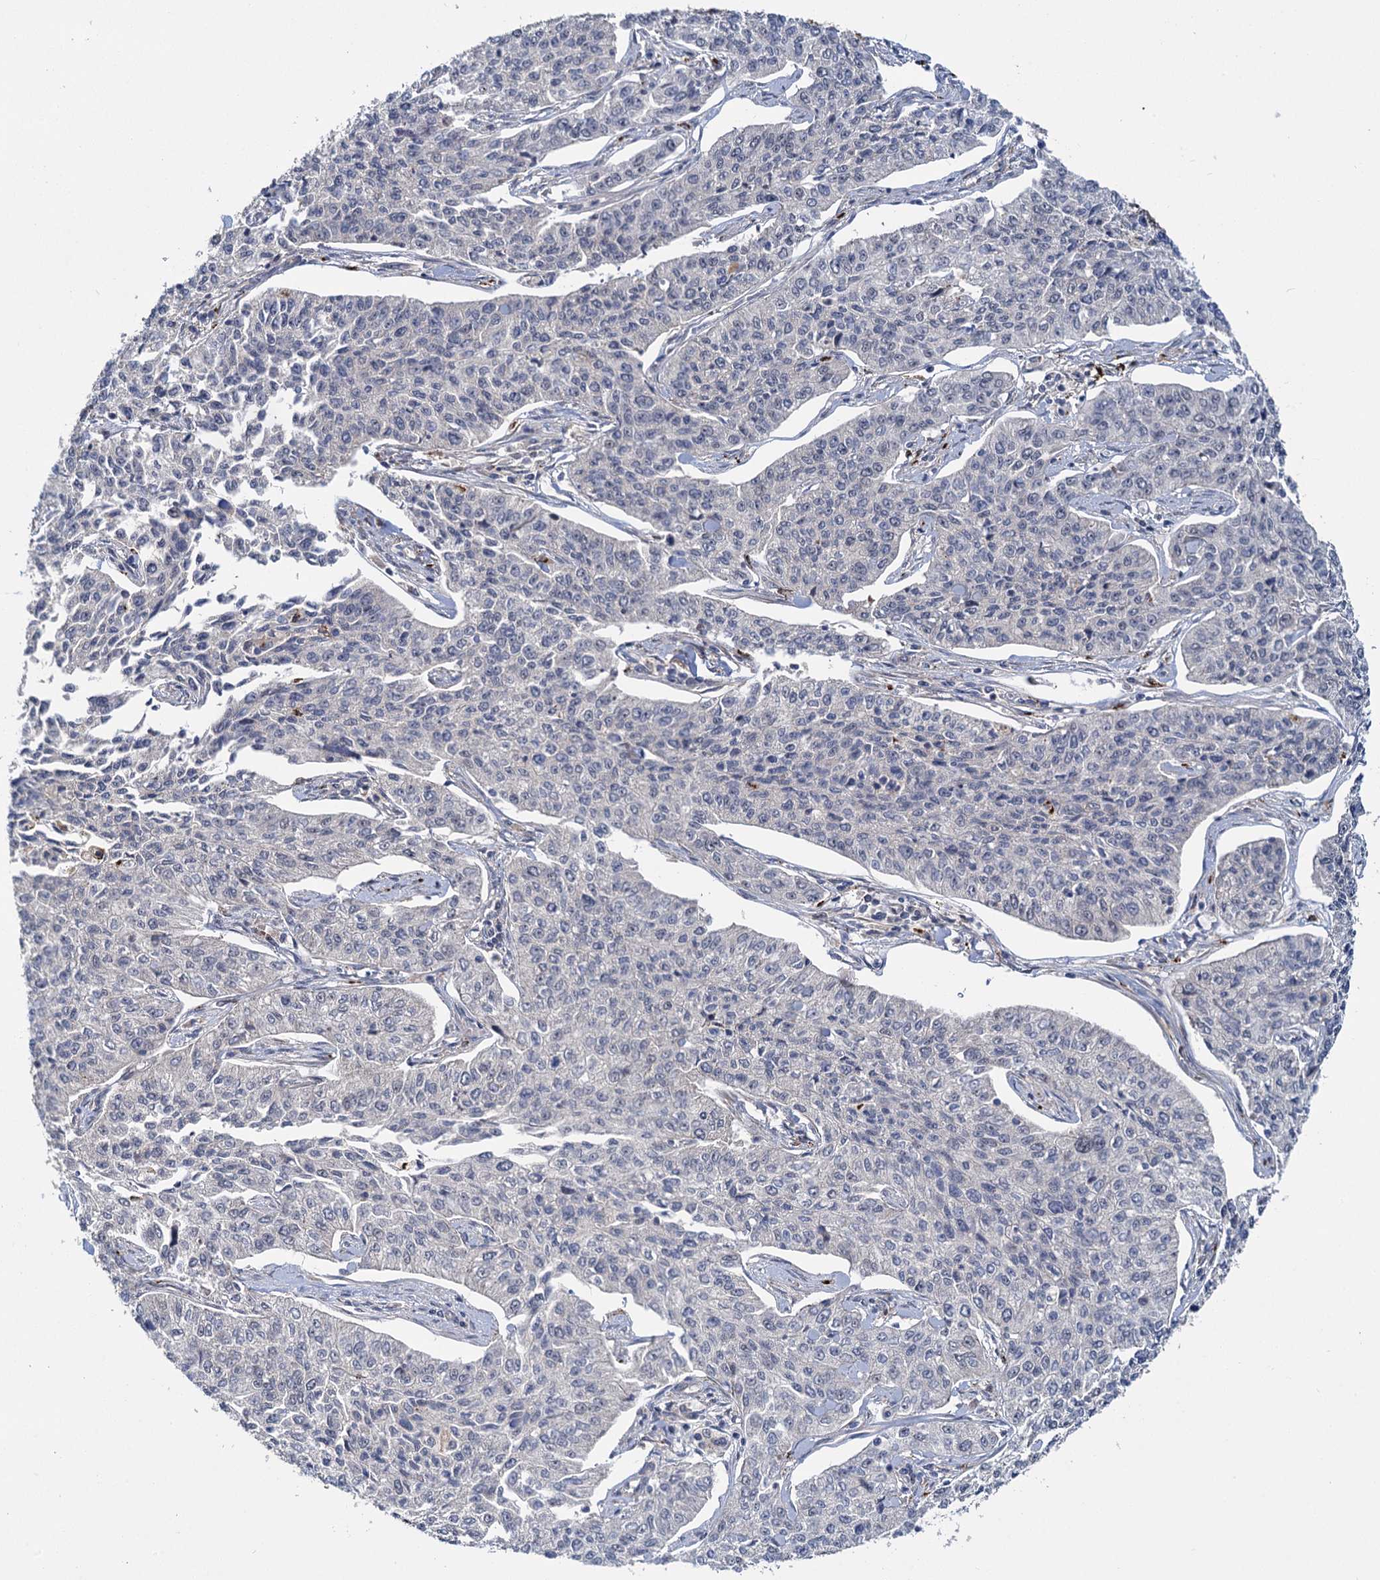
{"staining": {"intensity": "negative", "quantity": "none", "location": "none"}, "tissue": "cervical cancer", "cell_type": "Tumor cells", "image_type": "cancer", "snomed": [{"axis": "morphology", "description": "Squamous cell carcinoma, NOS"}, {"axis": "topography", "description": "Cervix"}], "caption": "High power microscopy photomicrograph of an immunohistochemistry histopathology image of cervical cancer (squamous cell carcinoma), revealing no significant staining in tumor cells. The staining was performed using DAB to visualize the protein expression in brown, while the nuclei were stained in blue with hematoxylin (Magnification: 20x).", "gene": "GAL3ST4", "patient": {"sex": "female", "age": 35}}